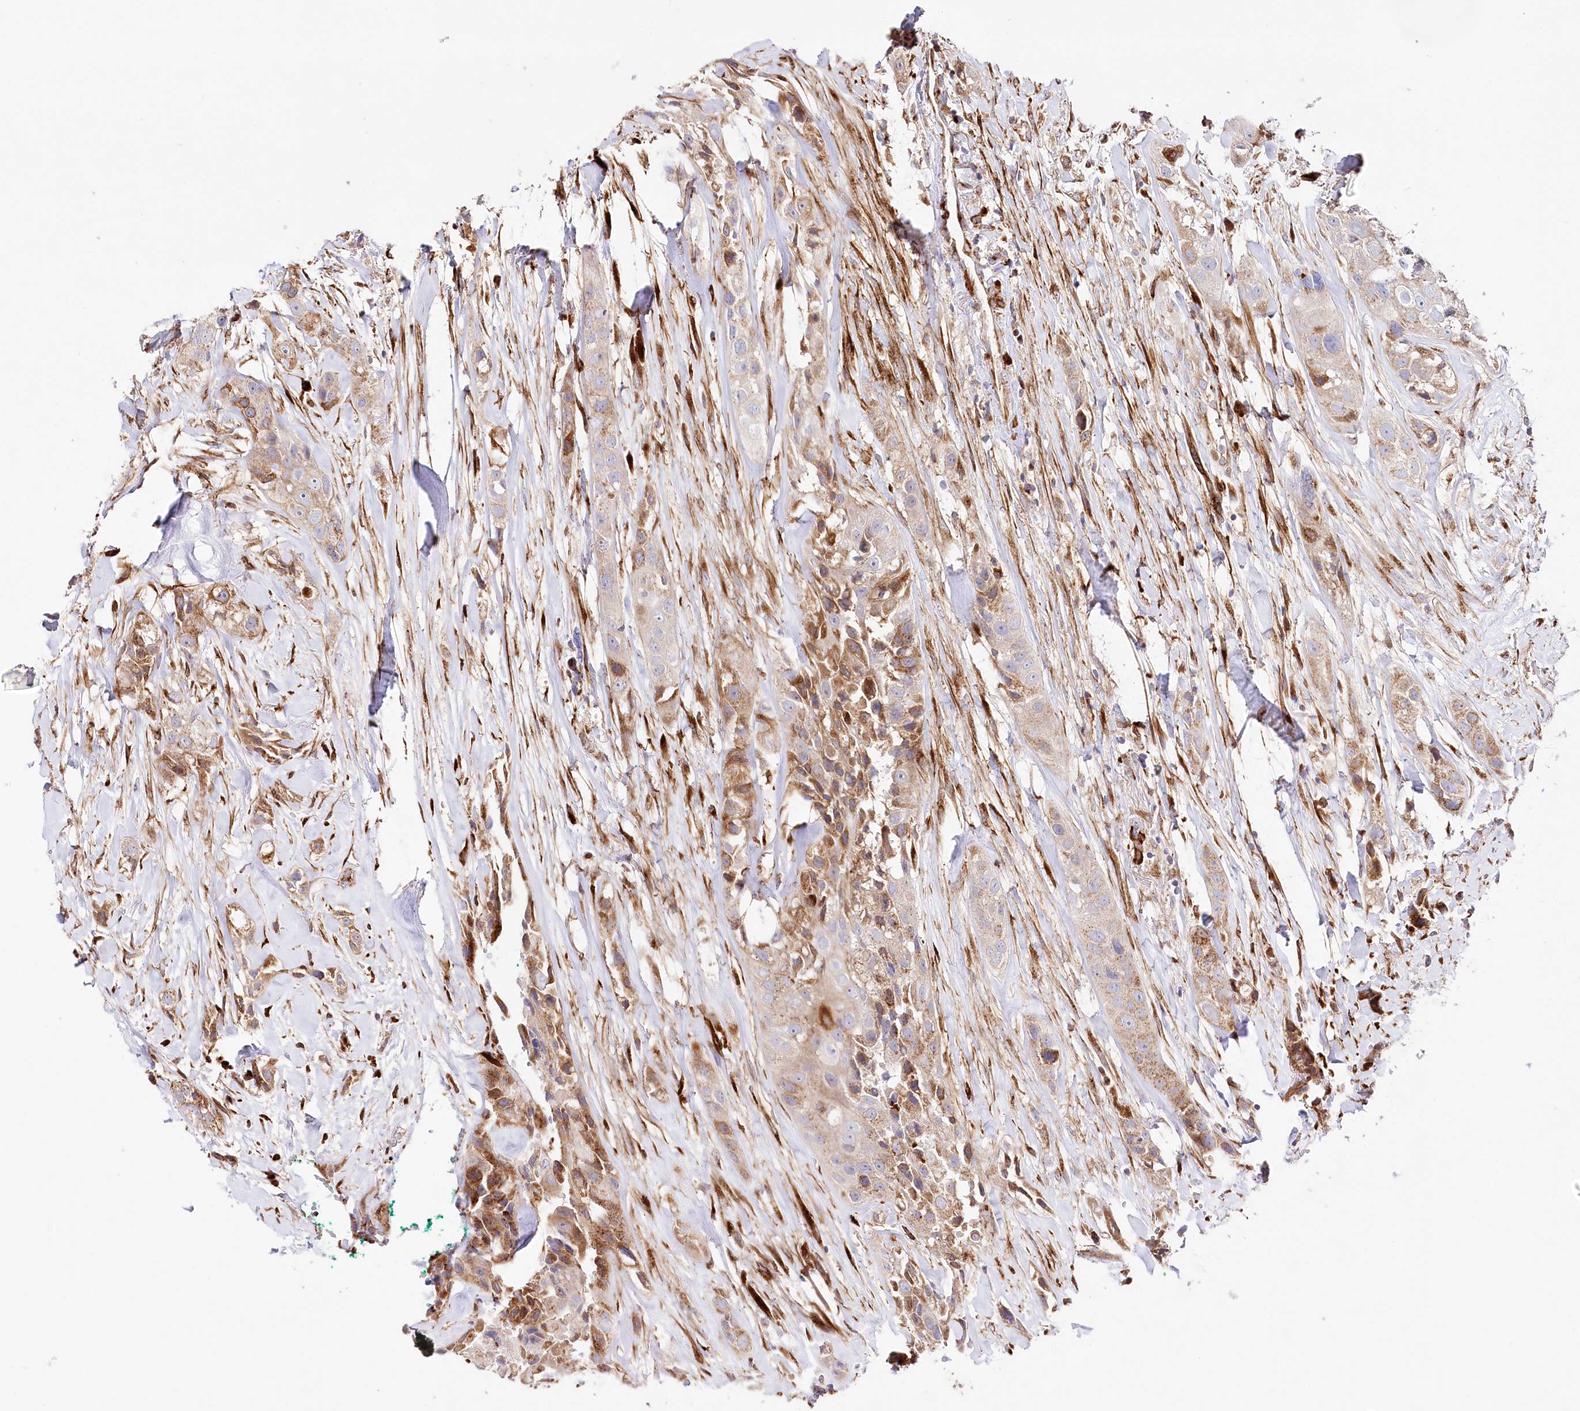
{"staining": {"intensity": "moderate", "quantity": ">75%", "location": "cytoplasmic/membranous"}, "tissue": "head and neck cancer", "cell_type": "Tumor cells", "image_type": "cancer", "snomed": [{"axis": "morphology", "description": "Normal tissue, NOS"}, {"axis": "morphology", "description": "Squamous cell carcinoma, NOS"}, {"axis": "topography", "description": "Skeletal muscle"}, {"axis": "topography", "description": "Head-Neck"}], "caption": "A brown stain shows moderate cytoplasmic/membranous expression of a protein in human head and neck cancer tumor cells.", "gene": "ABRAXAS2", "patient": {"sex": "male", "age": 51}}